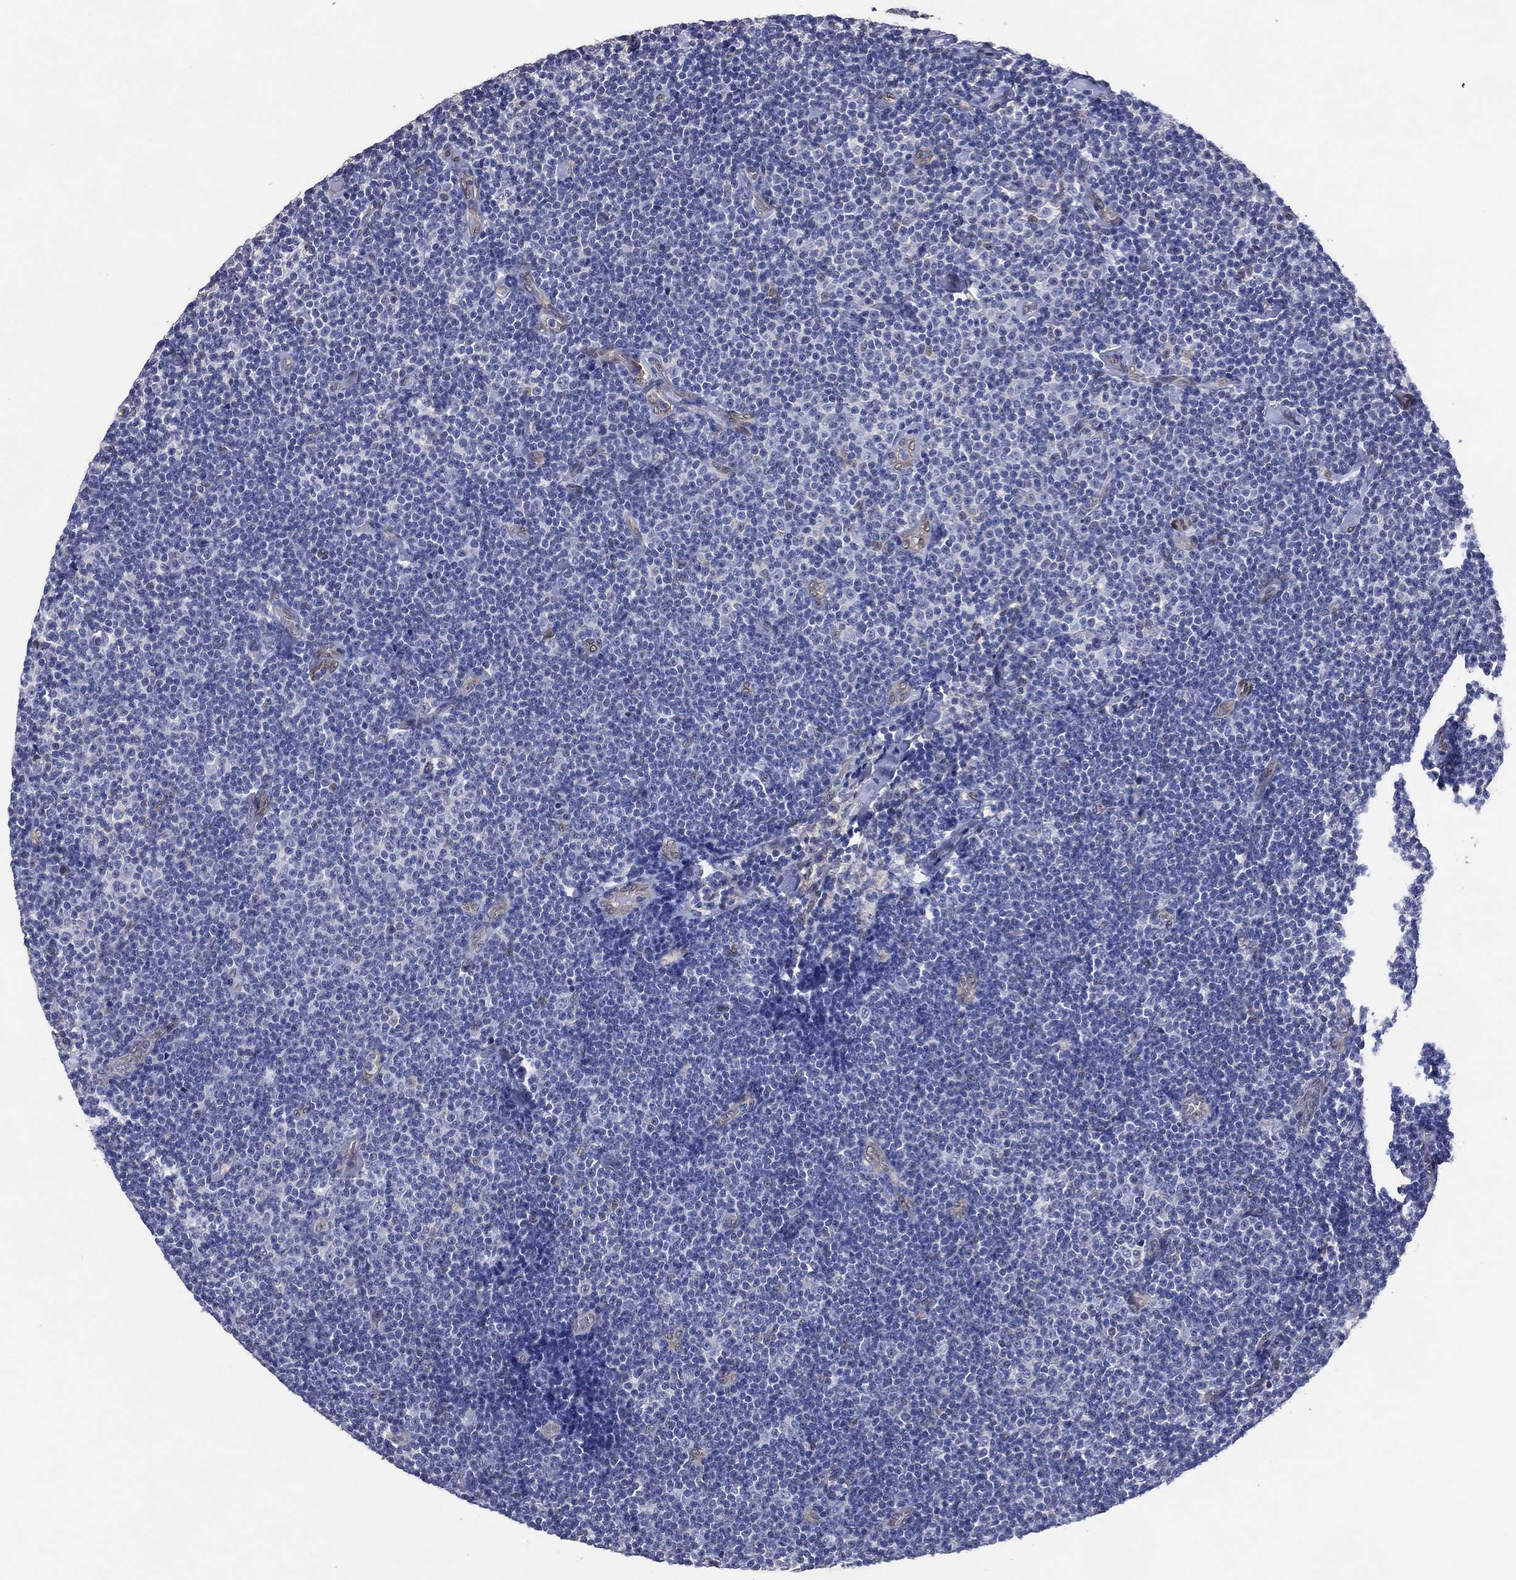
{"staining": {"intensity": "negative", "quantity": "none", "location": "none"}, "tissue": "lymphoma", "cell_type": "Tumor cells", "image_type": "cancer", "snomed": [{"axis": "morphology", "description": "Malignant lymphoma, non-Hodgkin's type, Low grade"}, {"axis": "topography", "description": "Lymph node"}], "caption": "A high-resolution photomicrograph shows immunohistochemistry (IHC) staining of lymphoma, which shows no significant expression in tumor cells.", "gene": "AK1", "patient": {"sex": "male", "age": 81}}